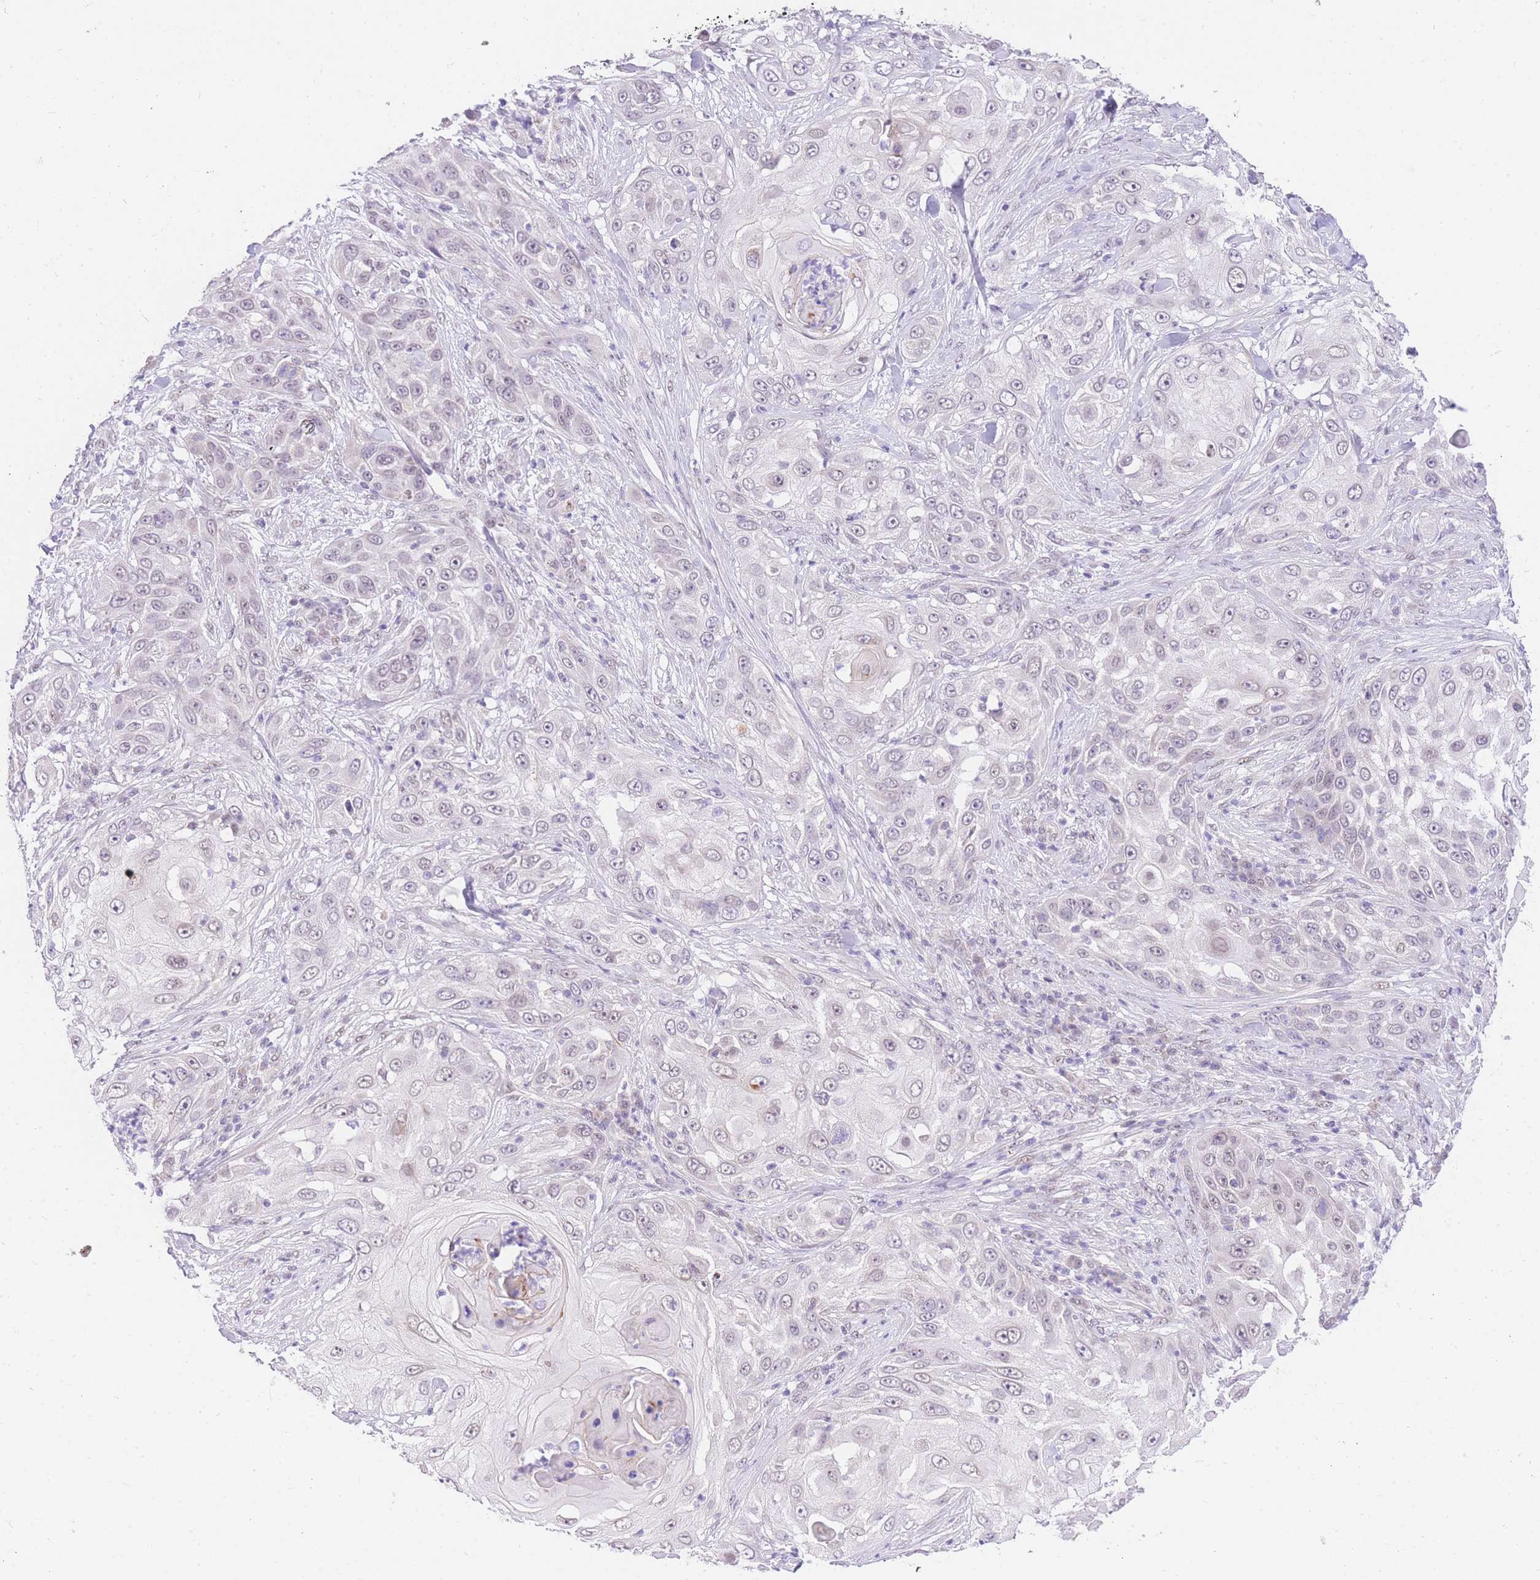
{"staining": {"intensity": "weak", "quantity": "<25%", "location": "nuclear"}, "tissue": "skin cancer", "cell_type": "Tumor cells", "image_type": "cancer", "snomed": [{"axis": "morphology", "description": "Squamous cell carcinoma, NOS"}, {"axis": "topography", "description": "Skin"}], "caption": "Tumor cells are negative for brown protein staining in skin cancer. (IHC, brightfield microscopy, high magnification).", "gene": "UBXN7", "patient": {"sex": "female", "age": 44}}